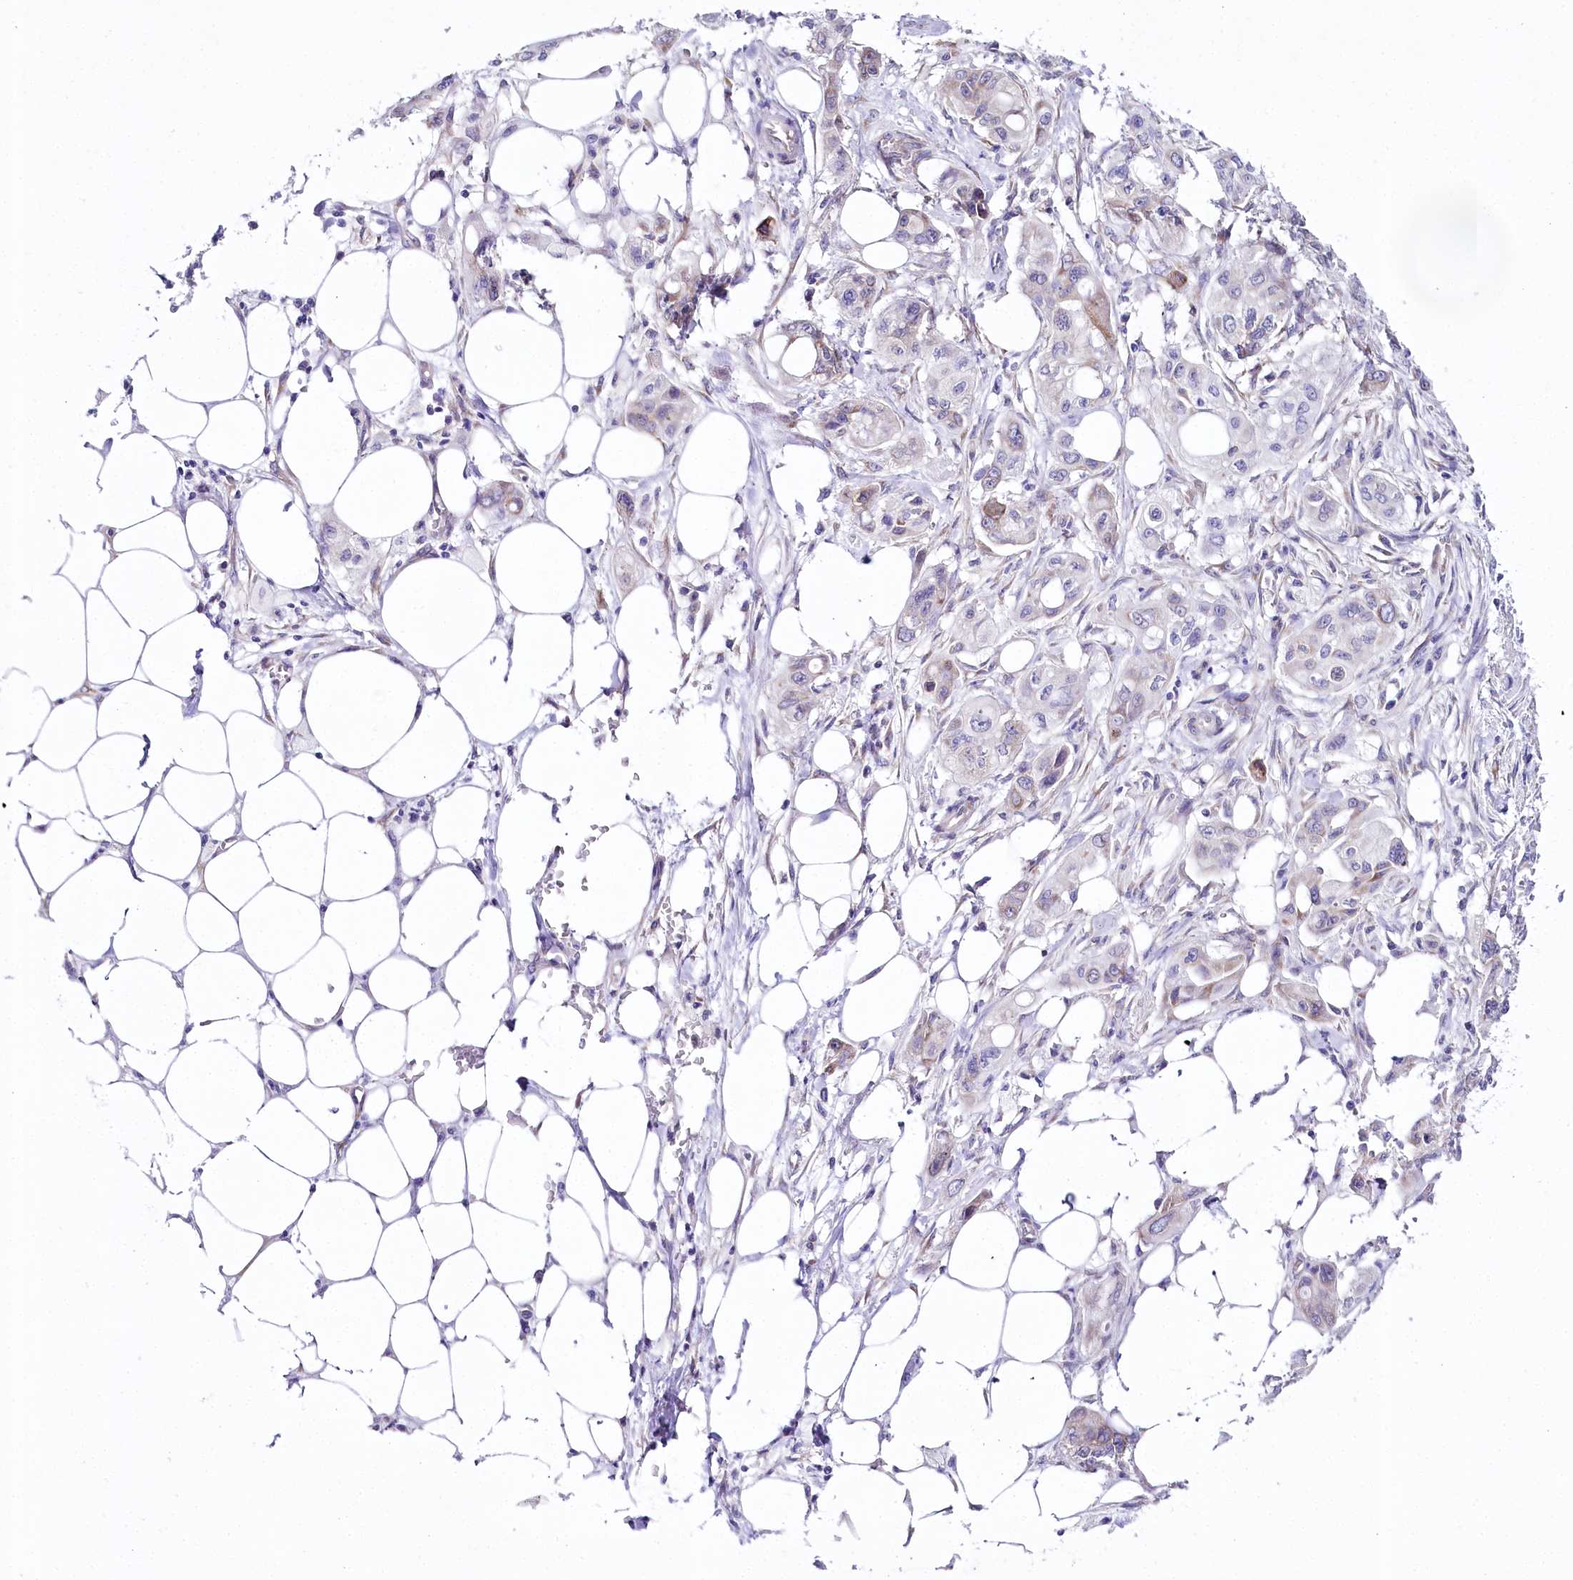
{"staining": {"intensity": "negative", "quantity": "none", "location": "none"}, "tissue": "pancreatic cancer", "cell_type": "Tumor cells", "image_type": "cancer", "snomed": [{"axis": "morphology", "description": "Adenocarcinoma, NOS"}, {"axis": "topography", "description": "Pancreas"}], "caption": "This is an immunohistochemistry (IHC) histopathology image of human pancreatic cancer (adenocarcinoma). There is no staining in tumor cells.", "gene": "CSN3", "patient": {"sex": "male", "age": 75}}